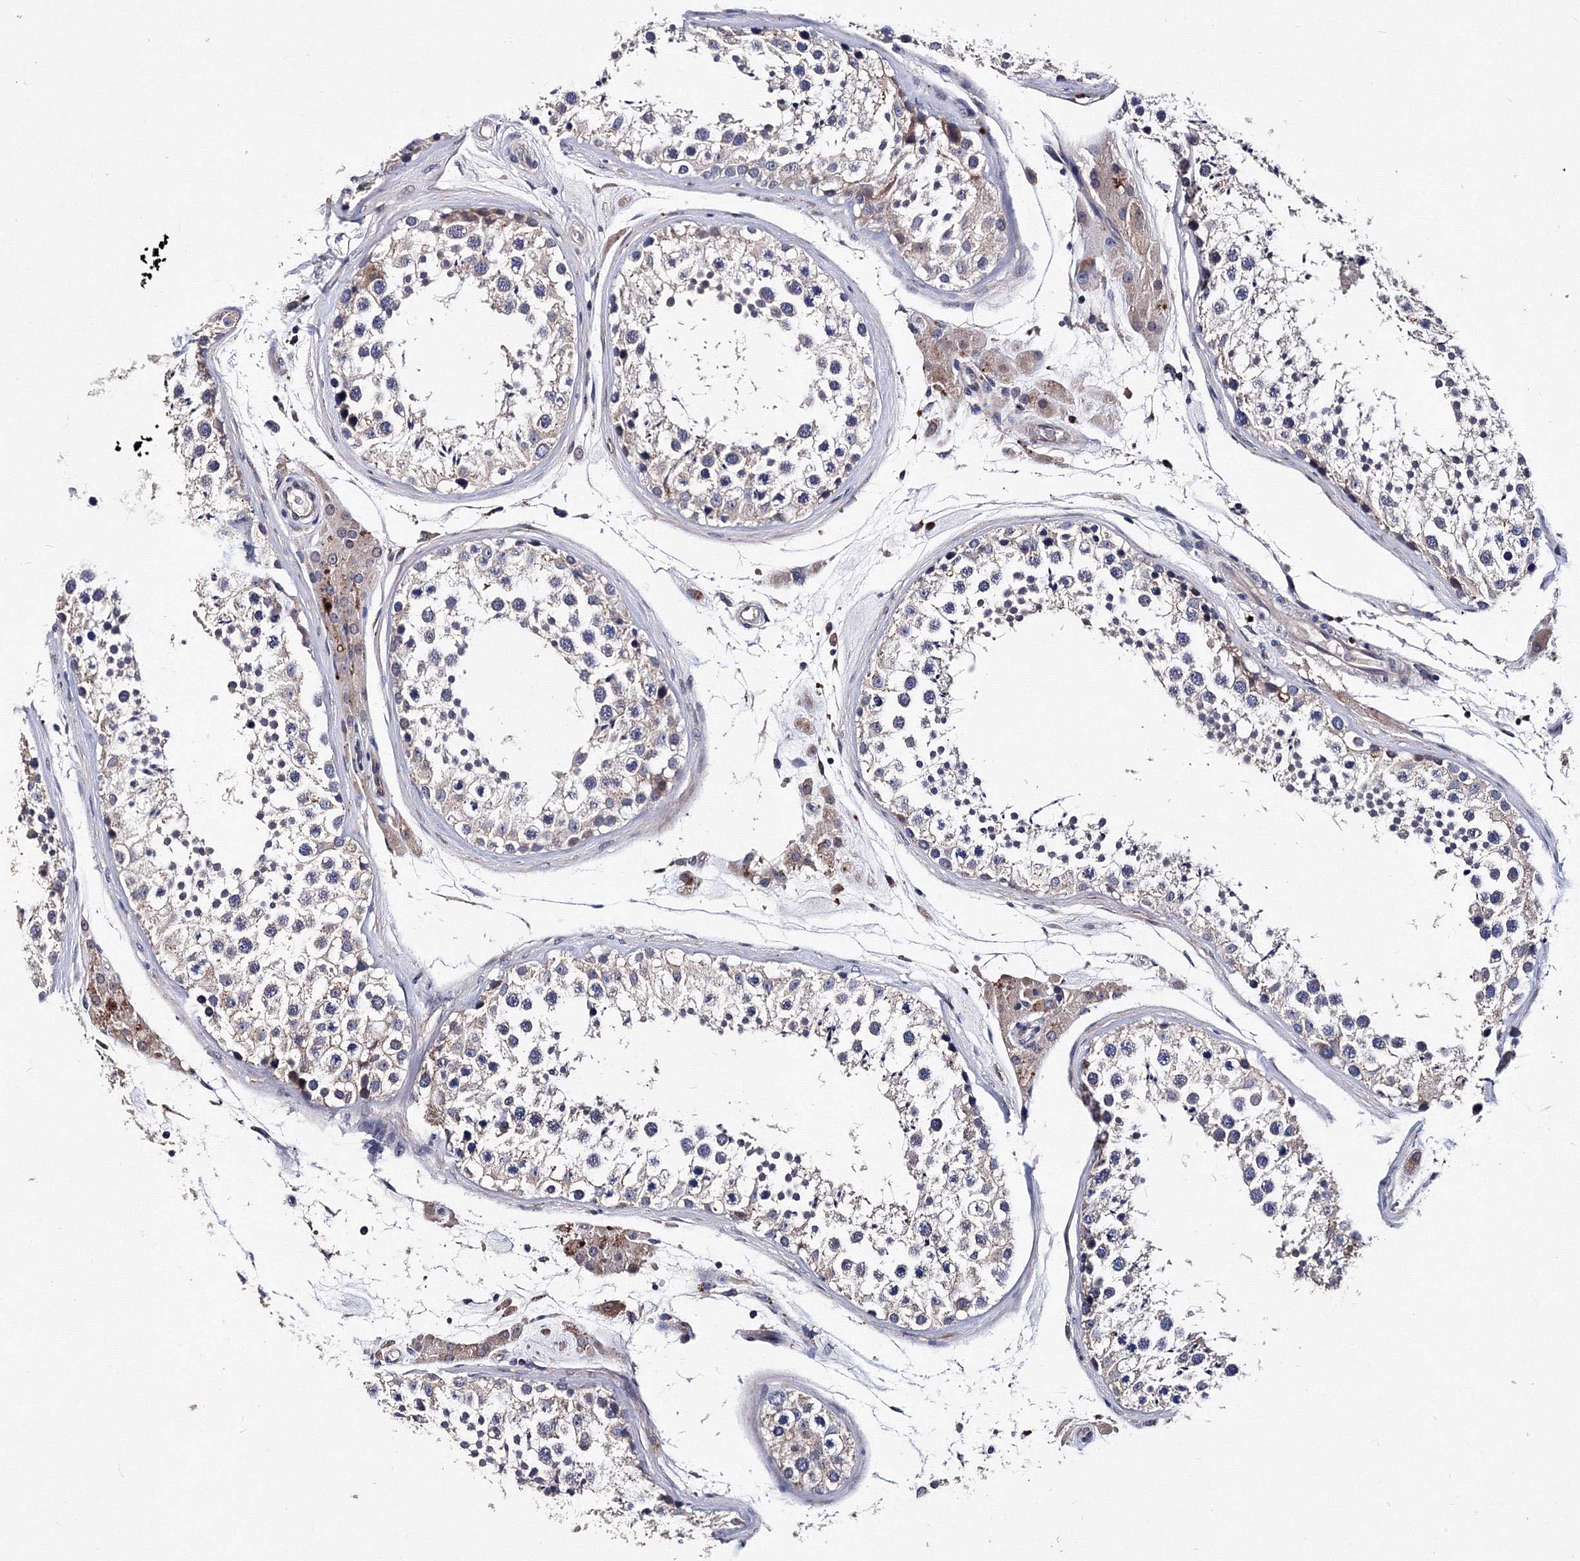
{"staining": {"intensity": "weak", "quantity": "<25%", "location": "cytoplasmic/membranous"}, "tissue": "testis", "cell_type": "Cells in seminiferous ducts", "image_type": "normal", "snomed": [{"axis": "morphology", "description": "Normal tissue, NOS"}, {"axis": "topography", "description": "Testis"}], "caption": "DAB immunohistochemical staining of normal testis reveals no significant positivity in cells in seminiferous ducts. (DAB immunohistochemistry visualized using brightfield microscopy, high magnification).", "gene": "PHYKPL", "patient": {"sex": "male", "age": 46}}